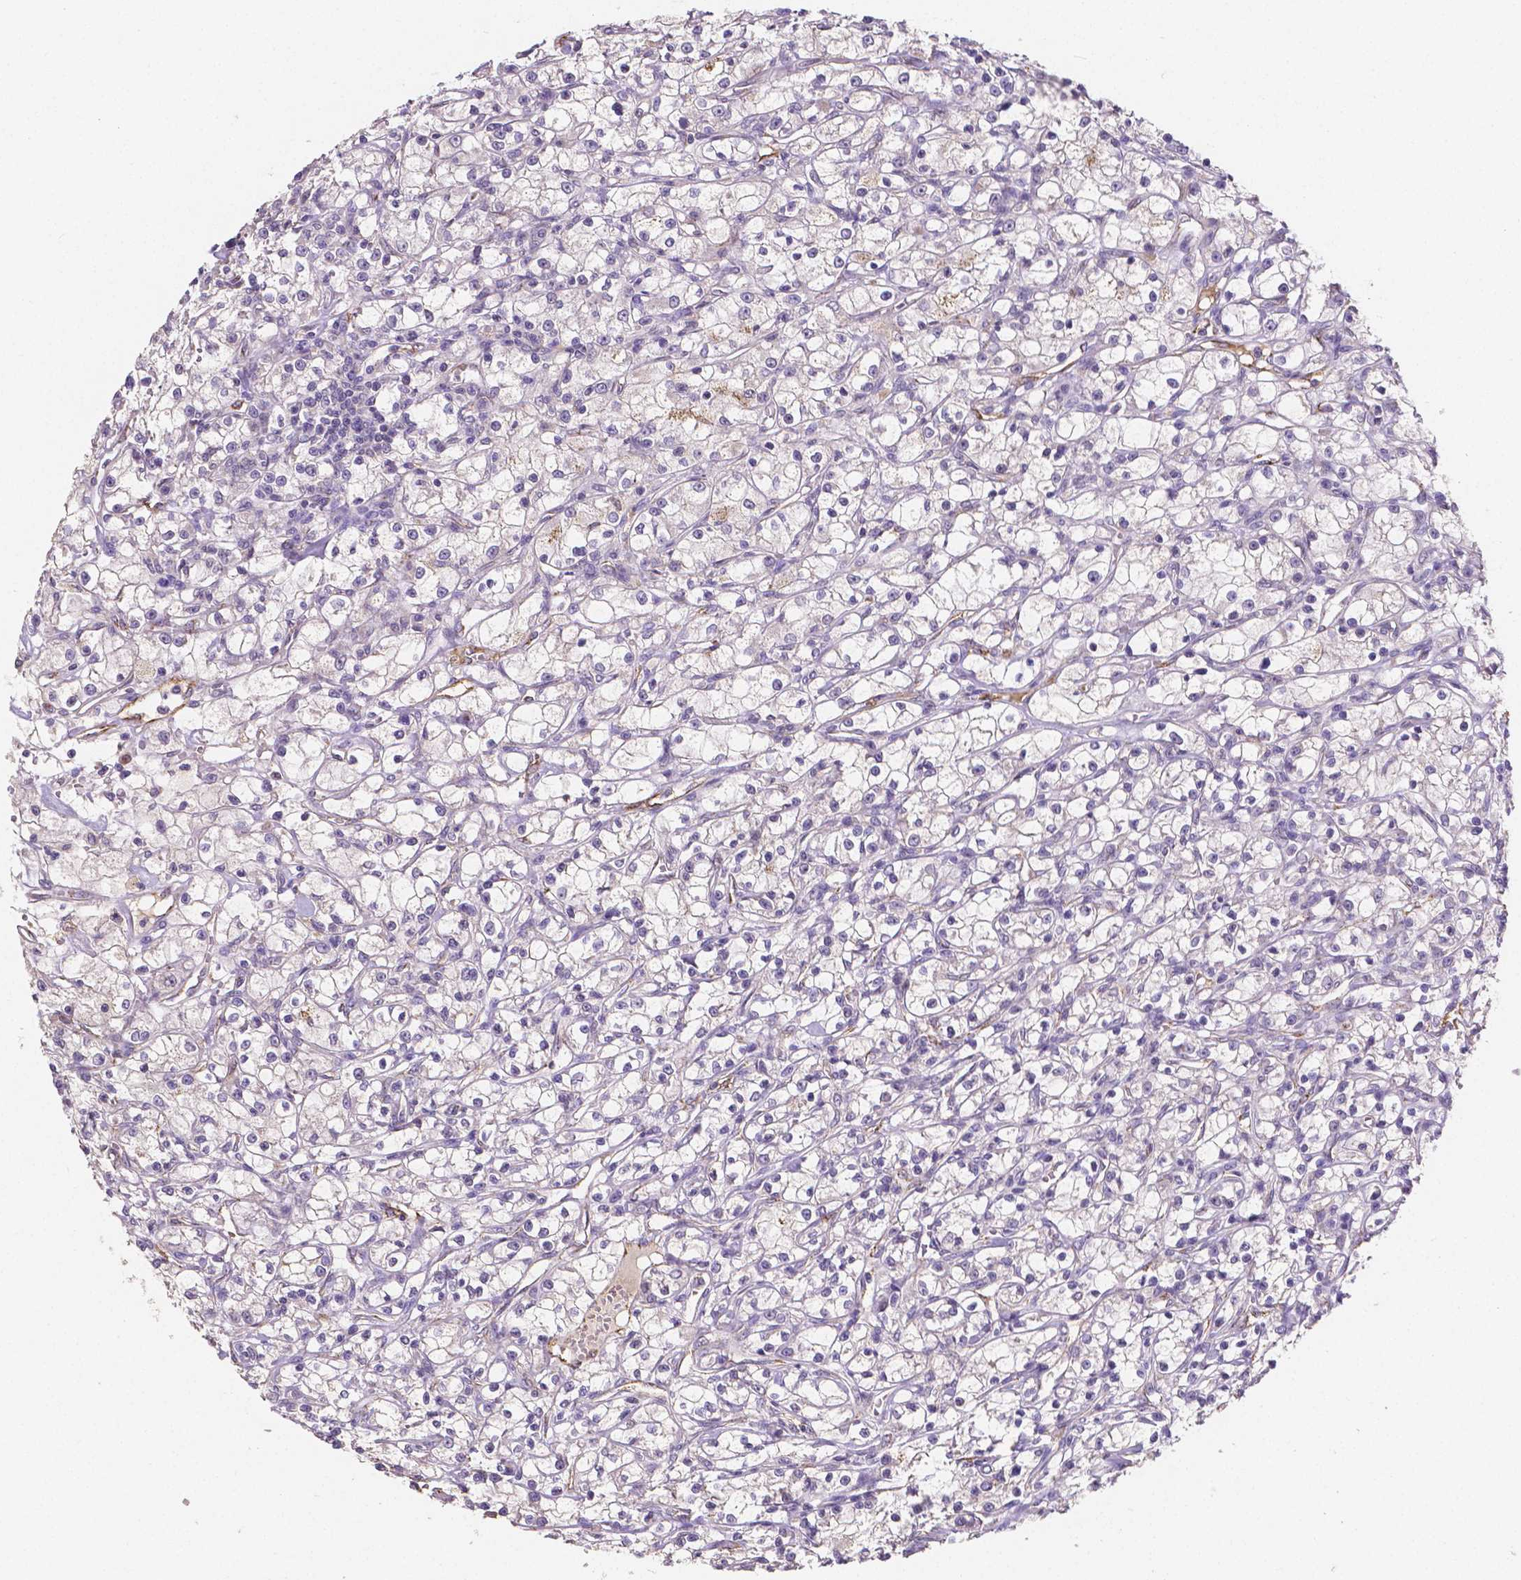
{"staining": {"intensity": "negative", "quantity": "none", "location": "none"}, "tissue": "renal cancer", "cell_type": "Tumor cells", "image_type": "cancer", "snomed": [{"axis": "morphology", "description": "Adenocarcinoma, NOS"}, {"axis": "topography", "description": "Kidney"}], "caption": "IHC micrograph of human renal adenocarcinoma stained for a protein (brown), which demonstrates no expression in tumor cells. (Immunohistochemistry (ihc), brightfield microscopy, high magnification).", "gene": "ELAVL2", "patient": {"sex": "female", "age": 59}}